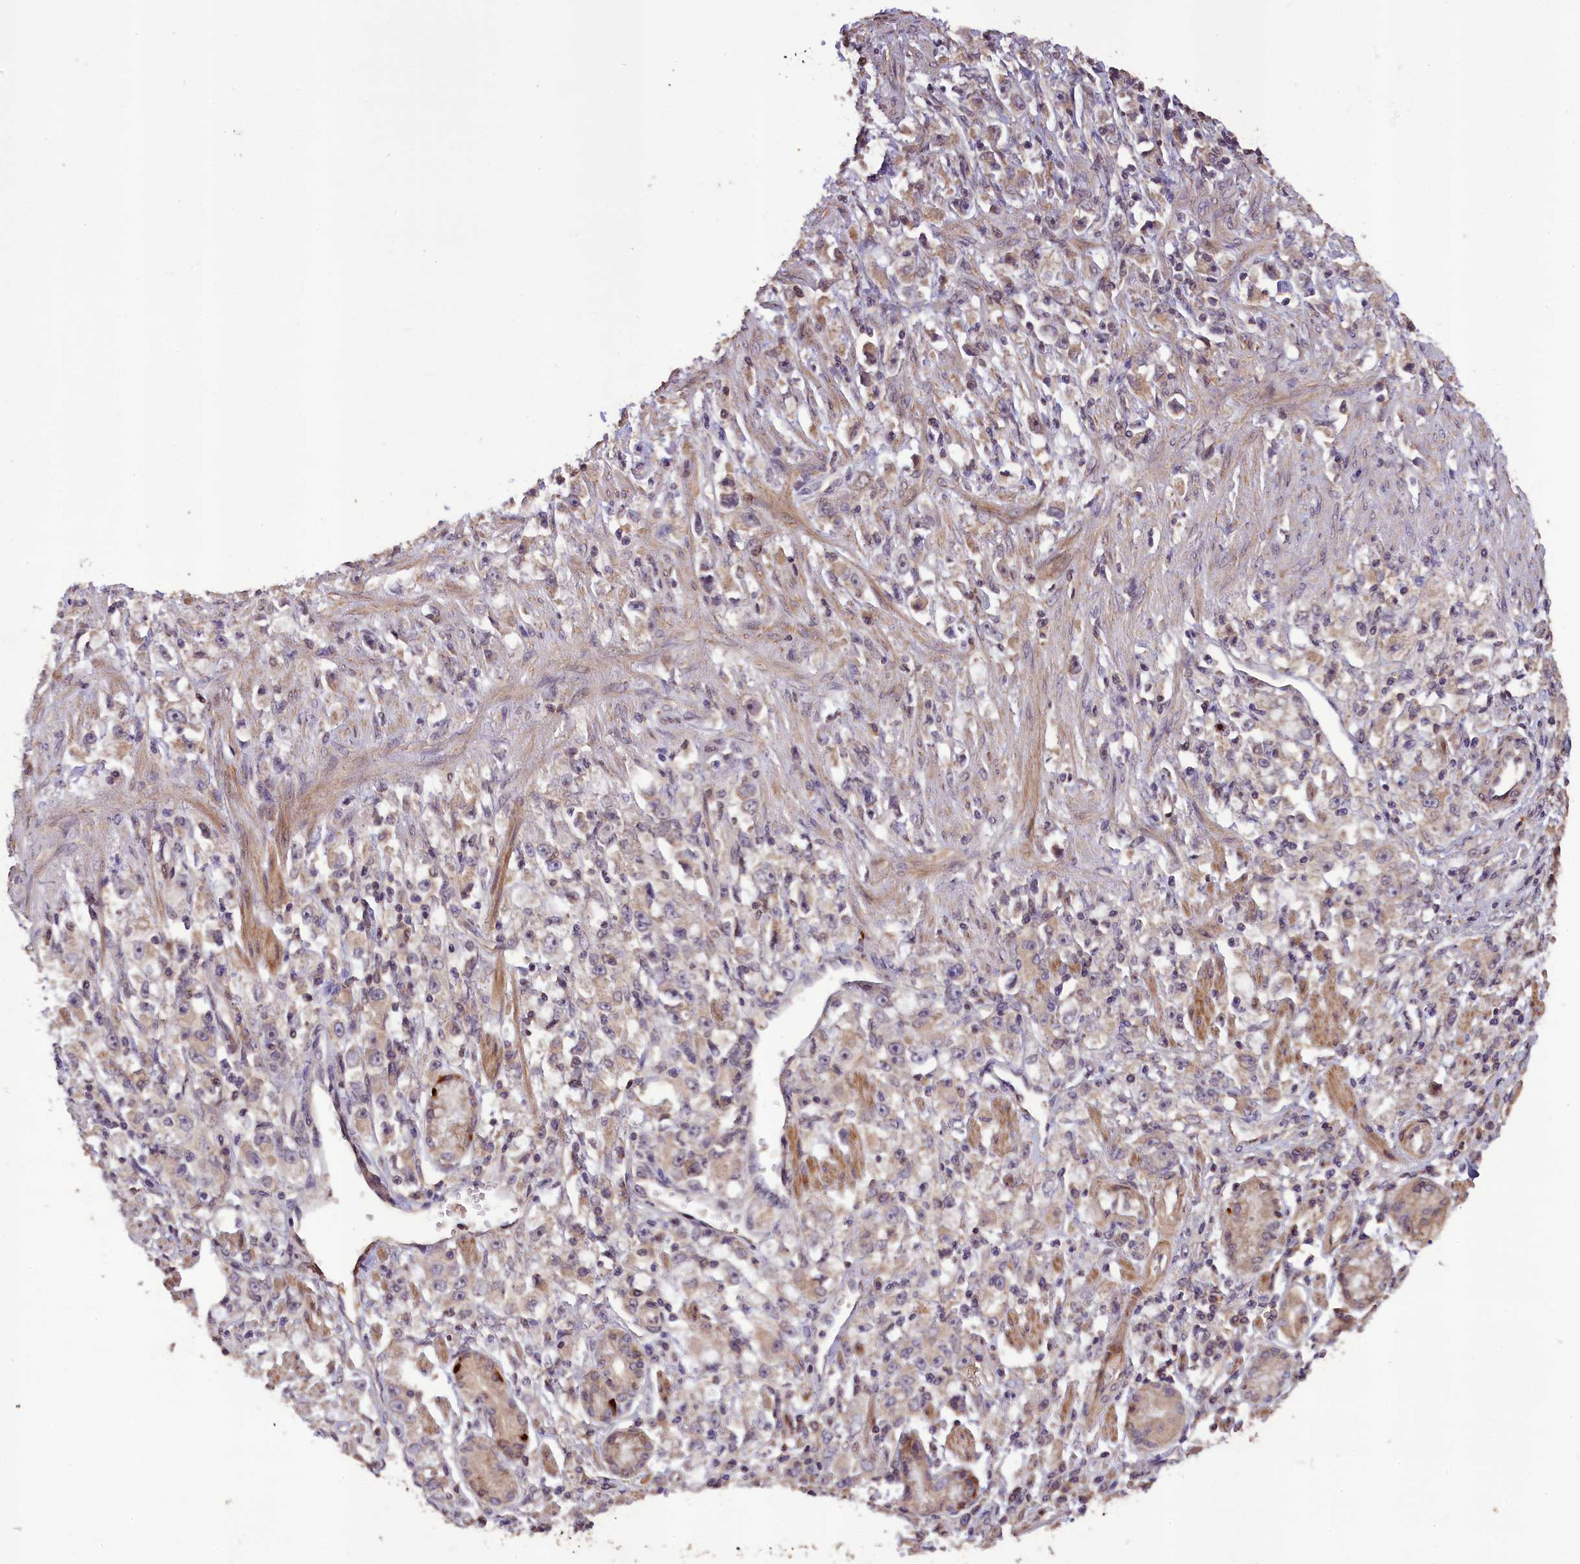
{"staining": {"intensity": "negative", "quantity": "none", "location": "none"}, "tissue": "stomach cancer", "cell_type": "Tumor cells", "image_type": "cancer", "snomed": [{"axis": "morphology", "description": "Adenocarcinoma, NOS"}, {"axis": "topography", "description": "Stomach"}], "caption": "This is an IHC histopathology image of stomach adenocarcinoma. There is no expression in tumor cells.", "gene": "DNAJB9", "patient": {"sex": "female", "age": 59}}